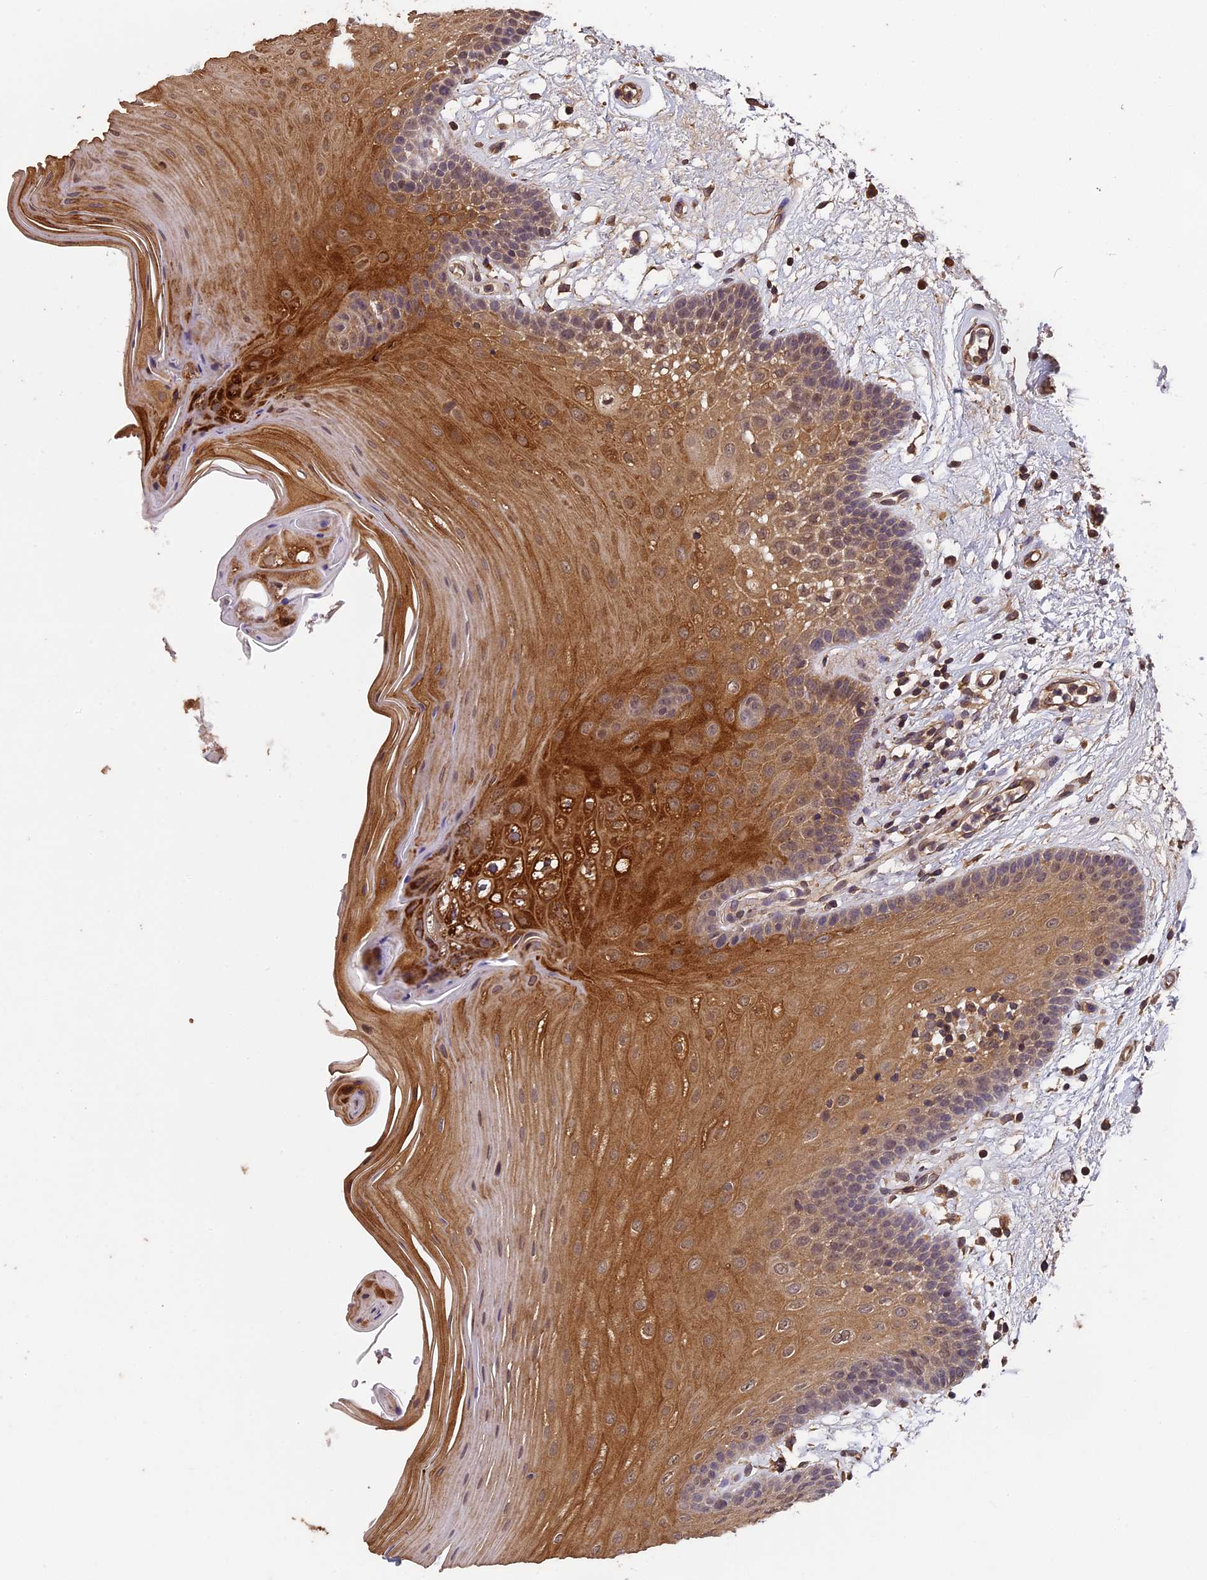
{"staining": {"intensity": "moderate", "quantity": ">75%", "location": "cytoplasmic/membranous,nuclear"}, "tissue": "oral mucosa", "cell_type": "Squamous epithelial cells", "image_type": "normal", "snomed": [{"axis": "morphology", "description": "Normal tissue, NOS"}, {"axis": "morphology", "description": "Squamous cell carcinoma, NOS"}, {"axis": "topography", "description": "Skeletal muscle"}, {"axis": "topography", "description": "Oral tissue"}, {"axis": "topography", "description": "Head-Neck"}], "caption": "Squamous epithelial cells exhibit moderate cytoplasmic/membranous,nuclear positivity in about >75% of cells in benign oral mucosa. The protein is shown in brown color, while the nuclei are stained blue.", "gene": "CHD9", "patient": {"sex": "male", "age": 71}}